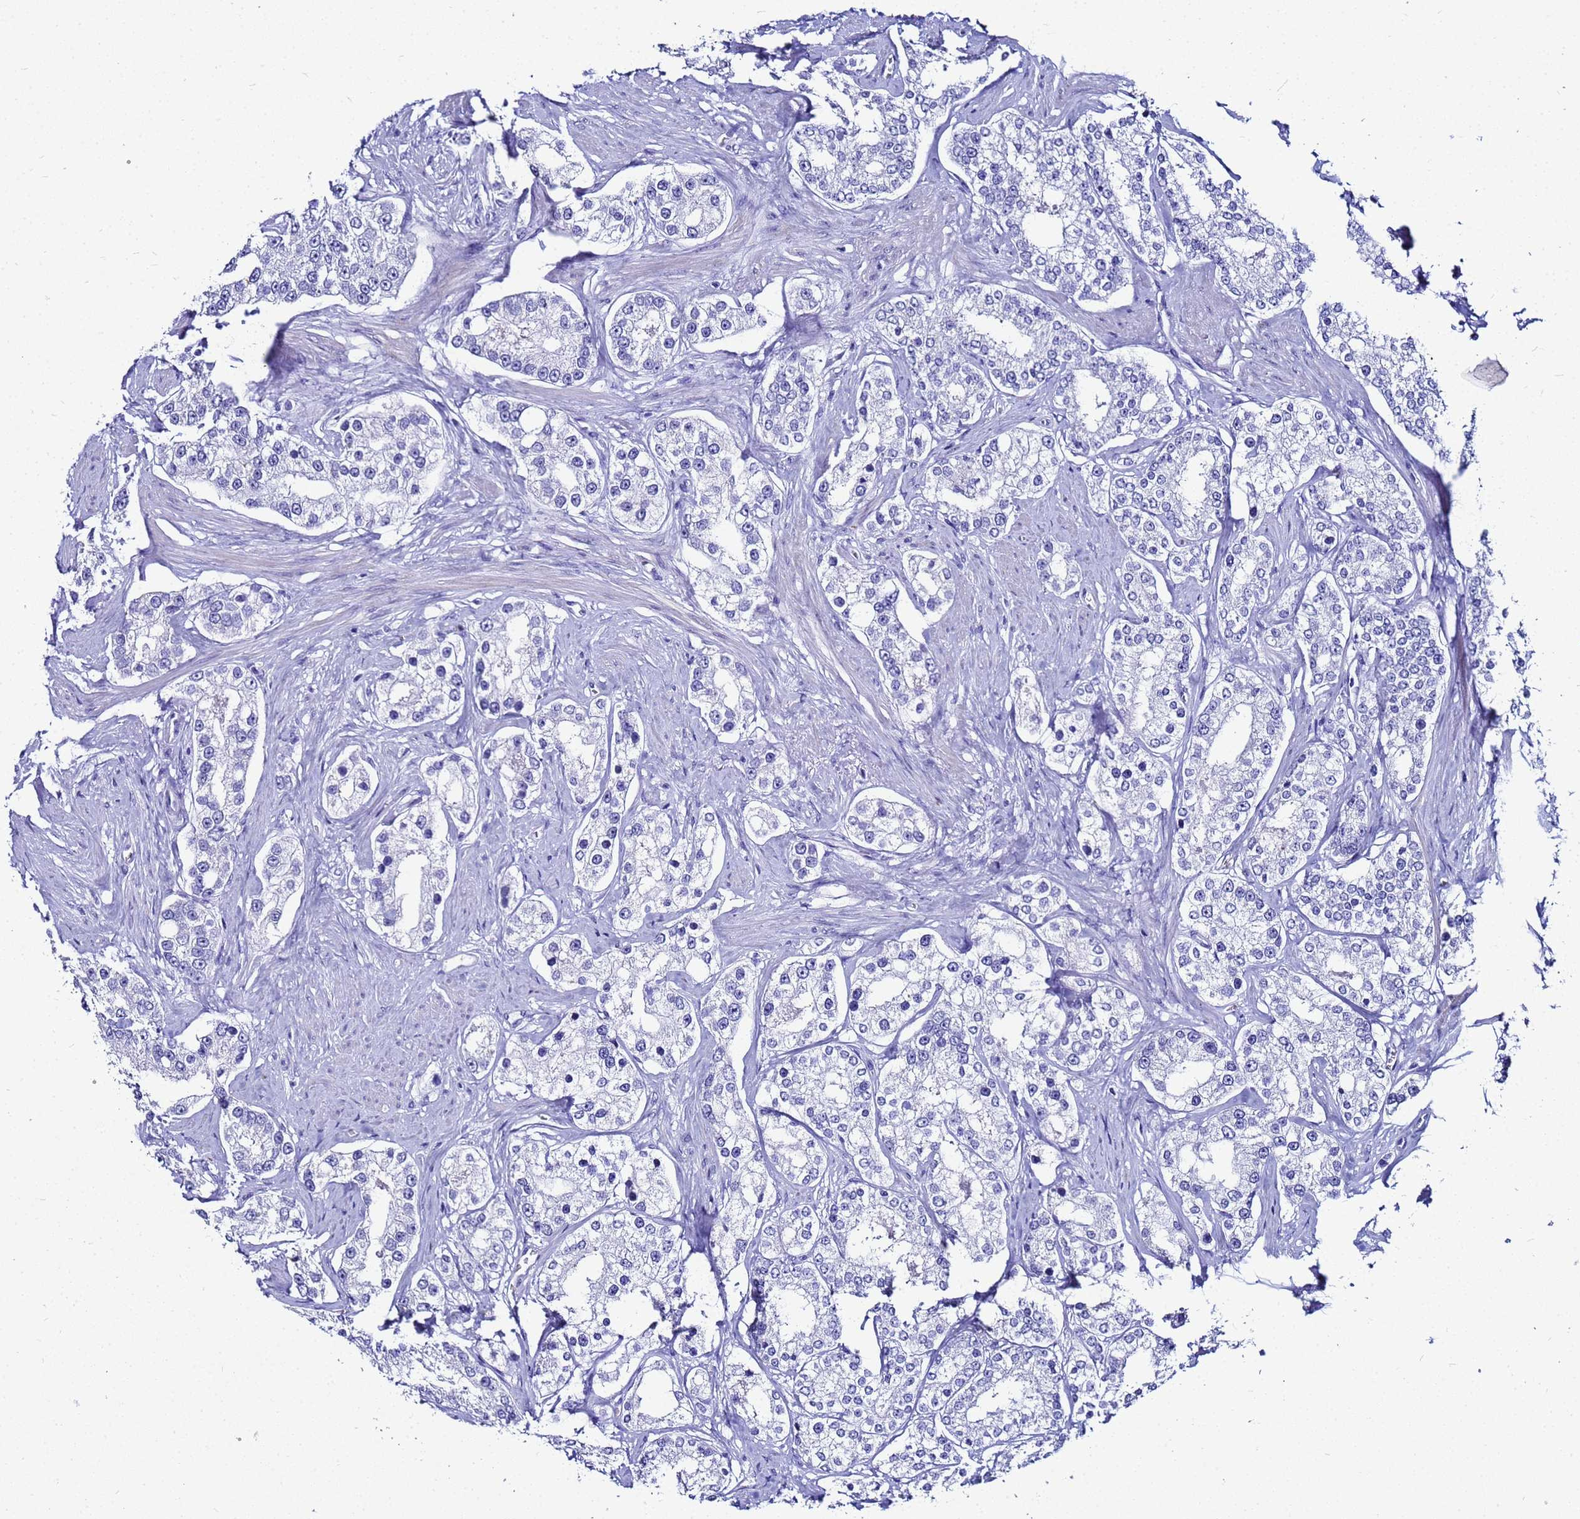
{"staining": {"intensity": "negative", "quantity": "none", "location": "none"}, "tissue": "prostate cancer", "cell_type": "Tumor cells", "image_type": "cancer", "snomed": [{"axis": "morphology", "description": "Normal tissue, NOS"}, {"axis": "morphology", "description": "Adenocarcinoma, High grade"}, {"axis": "topography", "description": "Prostate"}], "caption": "A histopathology image of prostate high-grade adenocarcinoma stained for a protein reveals no brown staining in tumor cells. The staining is performed using DAB (3,3'-diaminobenzidine) brown chromogen with nuclei counter-stained in using hematoxylin.", "gene": "CKB", "patient": {"sex": "male", "age": 83}}